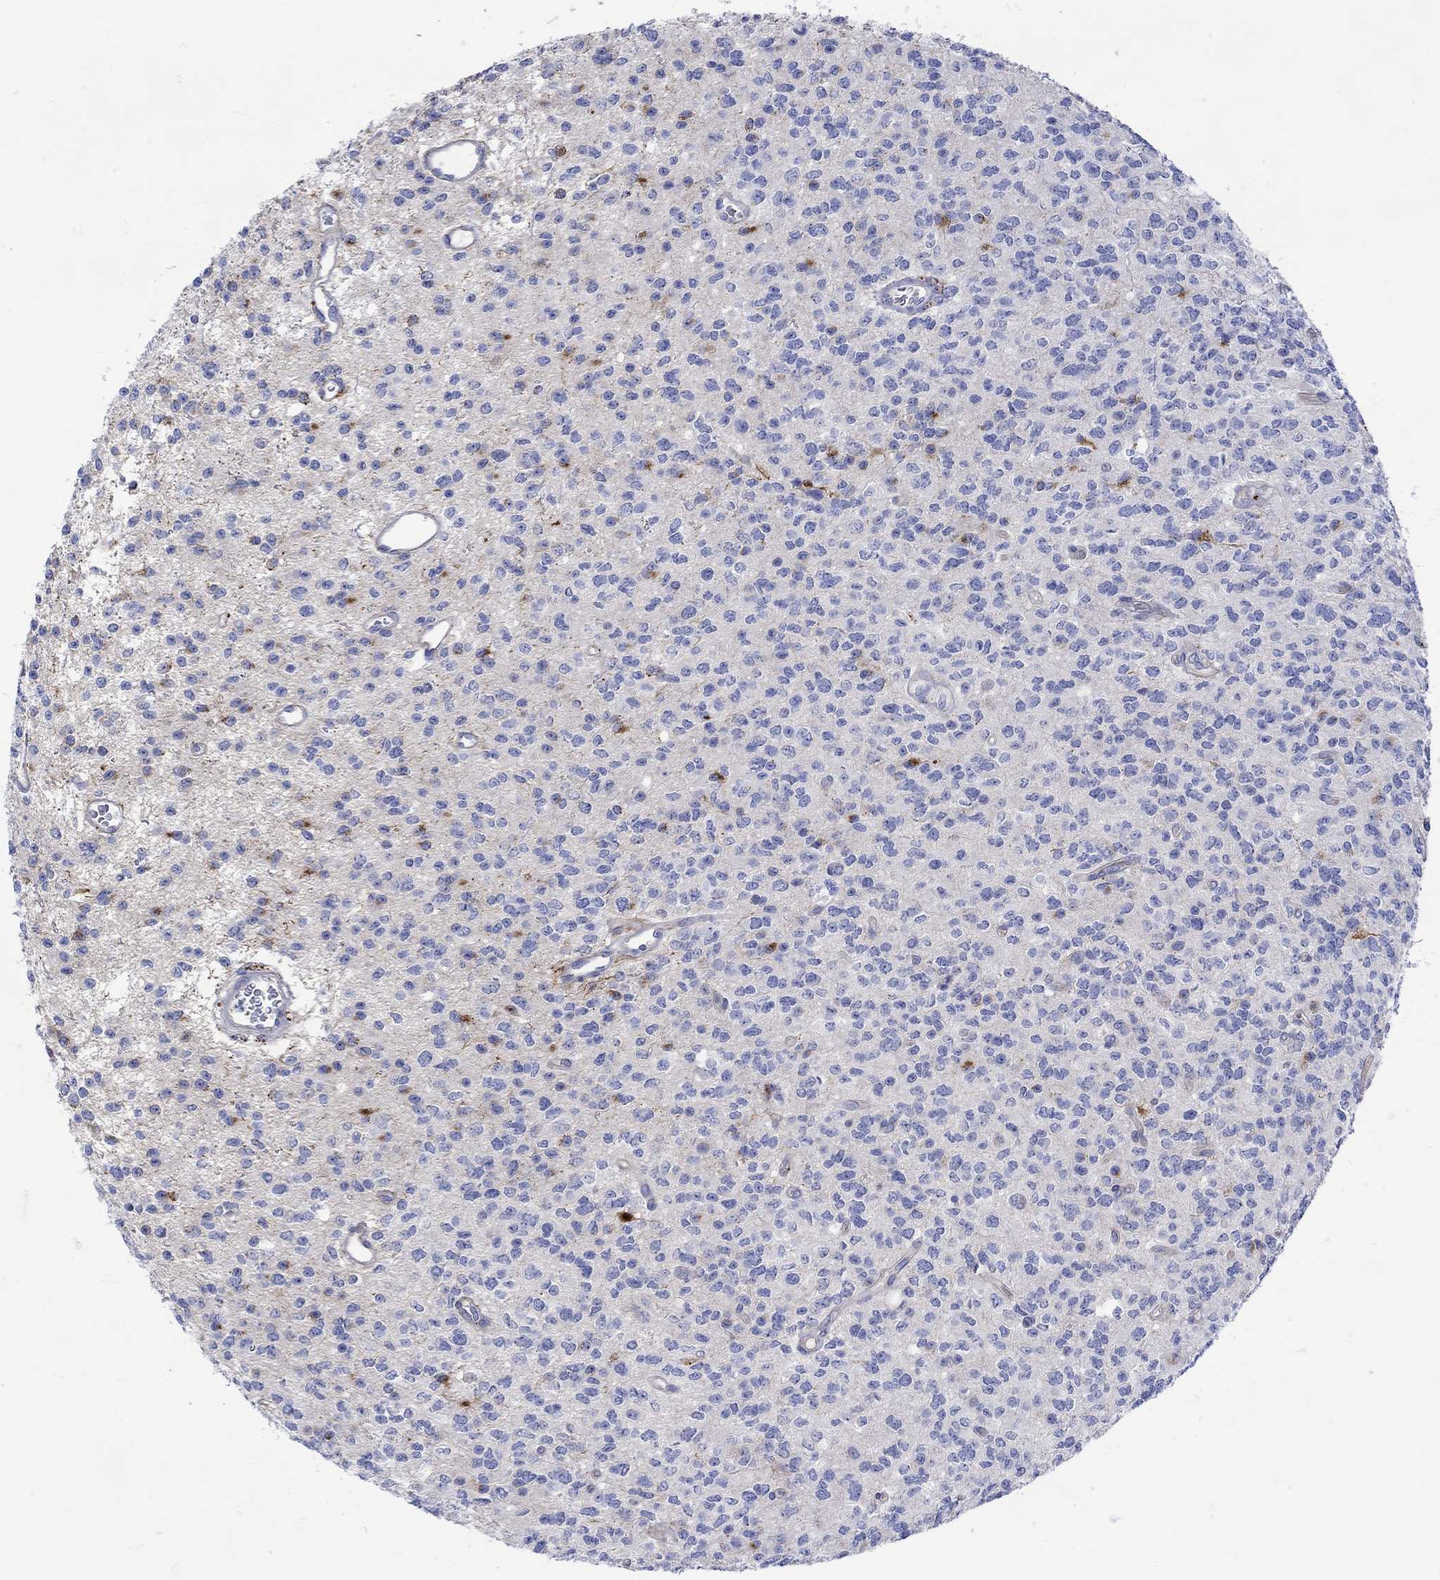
{"staining": {"intensity": "strong", "quantity": "<25%", "location": "cytoplasmic/membranous"}, "tissue": "glioma", "cell_type": "Tumor cells", "image_type": "cancer", "snomed": [{"axis": "morphology", "description": "Glioma, malignant, Low grade"}, {"axis": "topography", "description": "Brain"}], "caption": "Brown immunohistochemical staining in human glioma displays strong cytoplasmic/membranous positivity in approximately <25% of tumor cells.", "gene": "ANKMY1", "patient": {"sex": "female", "age": 45}}